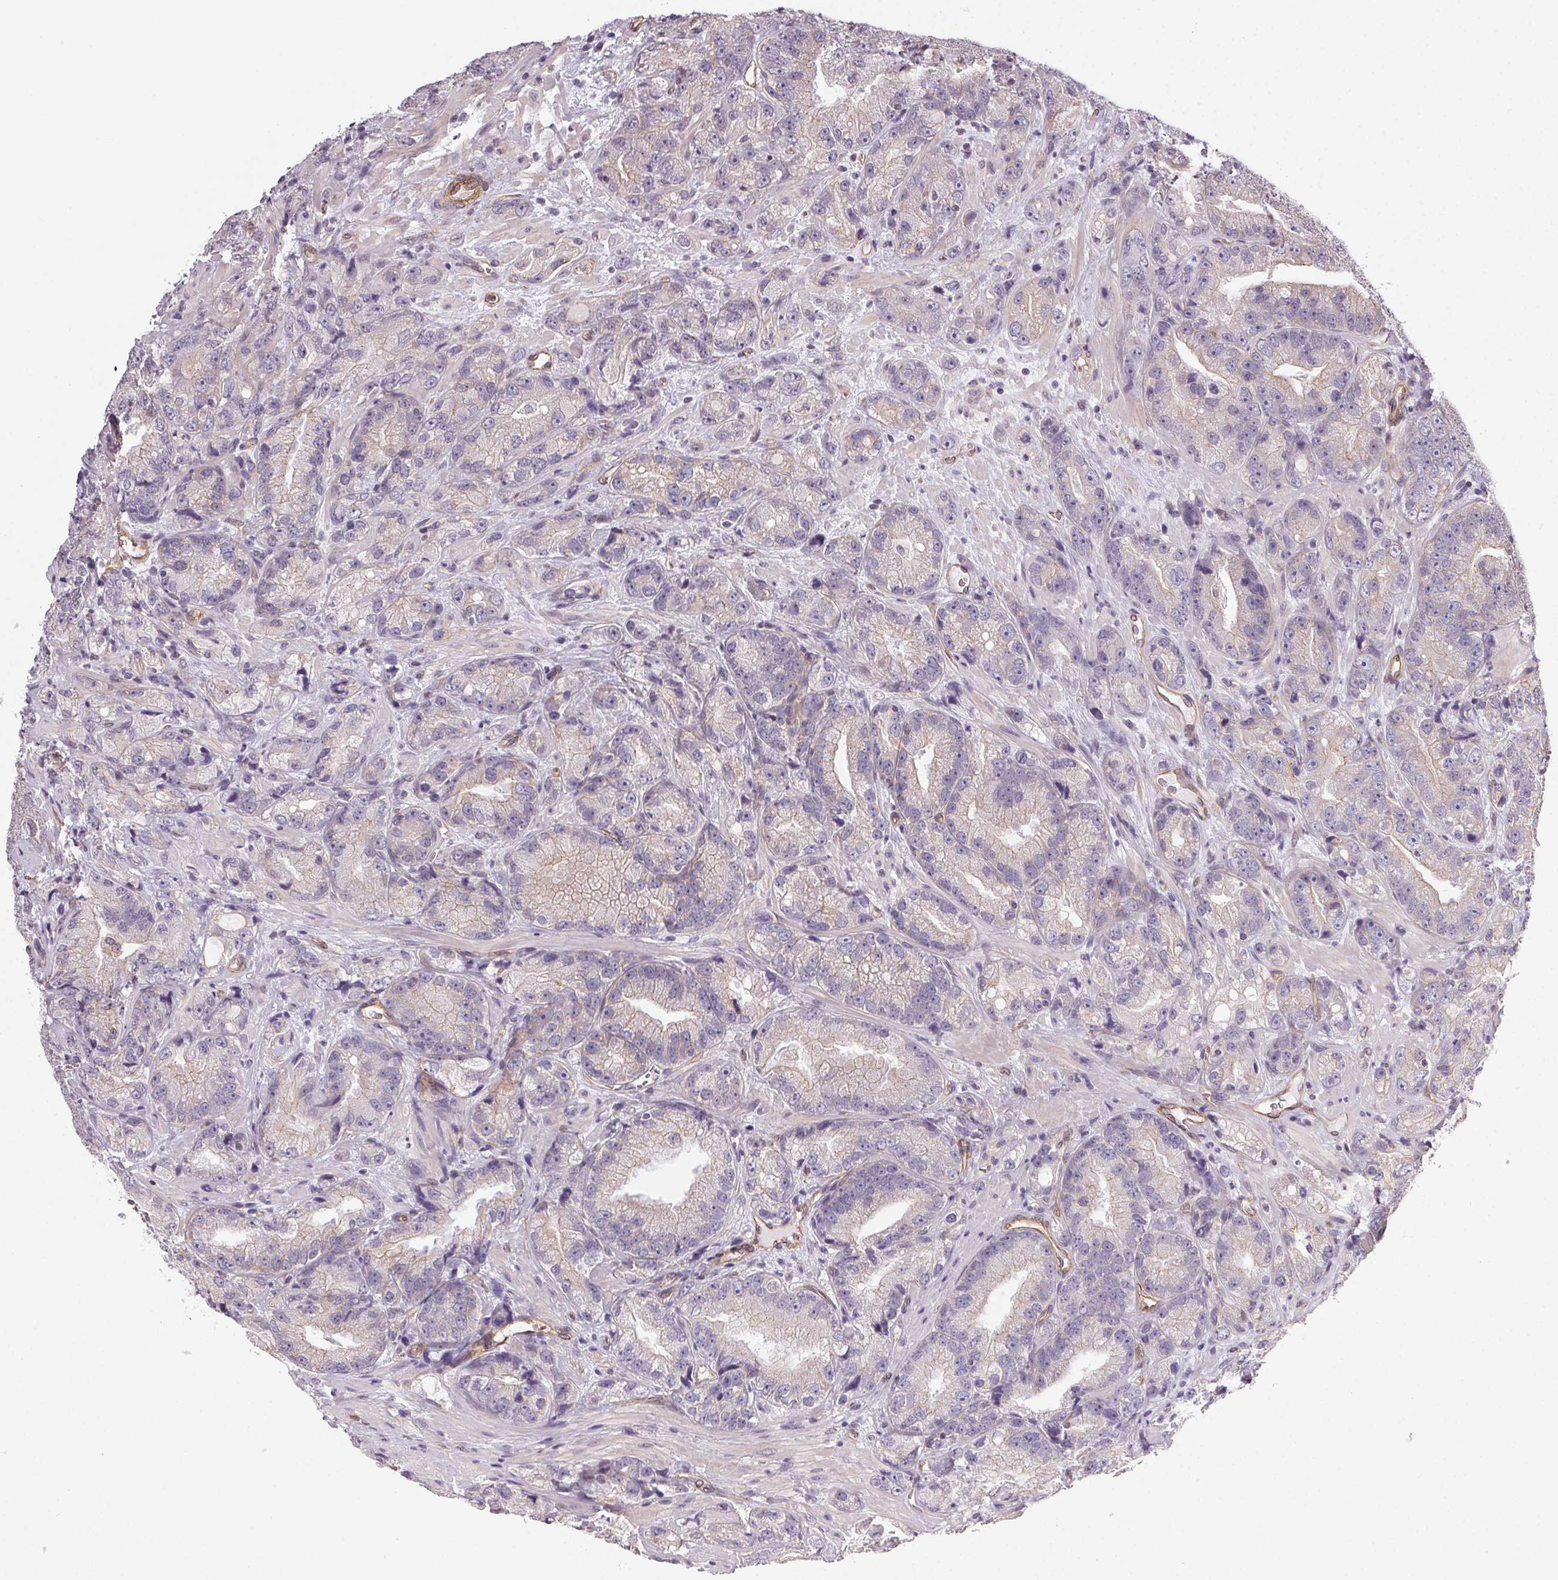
{"staining": {"intensity": "negative", "quantity": "none", "location": "none"}, "tissue": "prostate cancer", "cell_type": "Tumor cells", "image_type": "cancer", "snomed": [{"axis": "morphology", "description": "Adenocarcinoma, NOS"}, {"axis": "topography", "description": "Prostate"}], "caption": "Photomicrograph shows no significant protein staining in tumor cells of prostate cancer.", "gene": "PLA2G4F", "patient": {"sex": "male", "age": 63}}